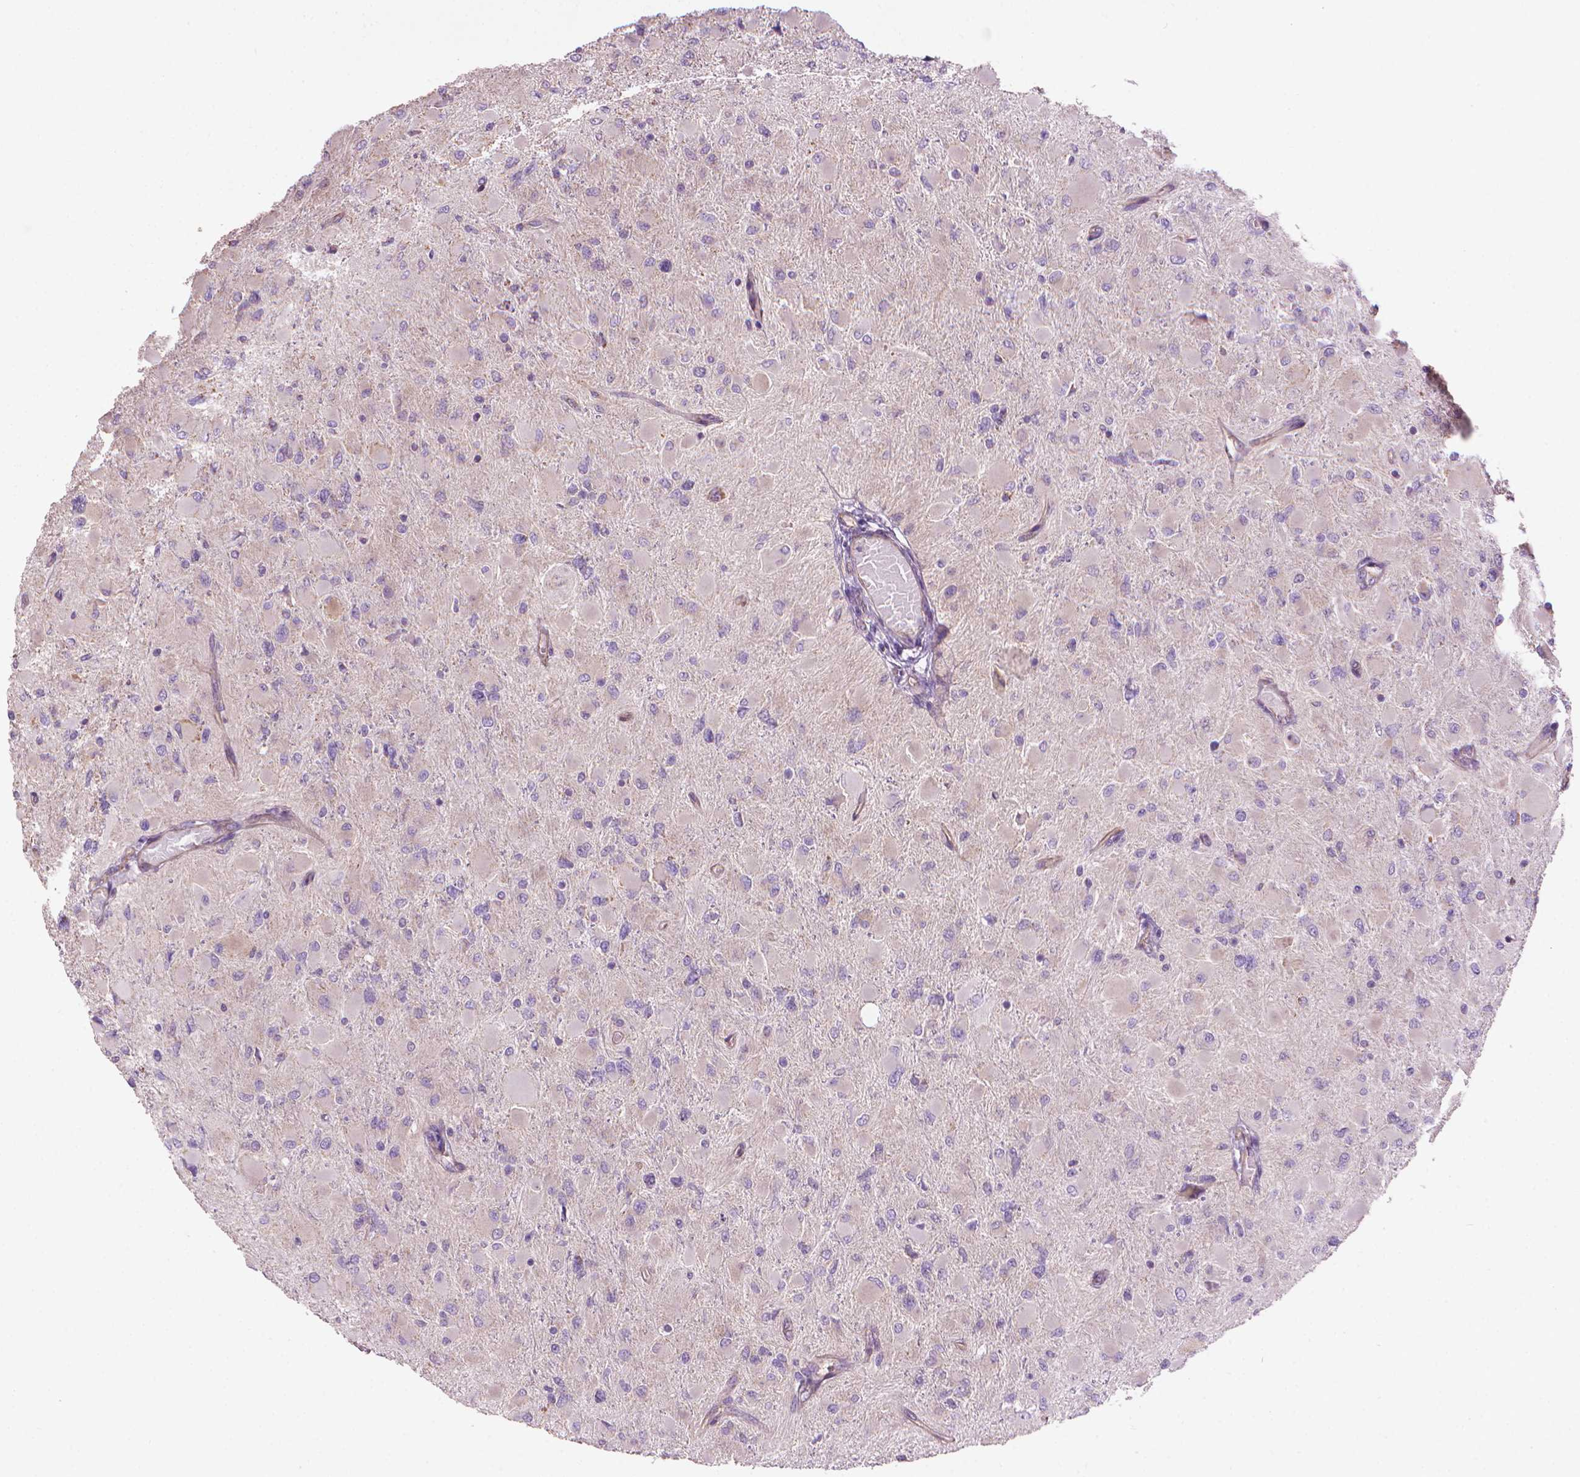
{"staining": {"intensity": "negative", "quantity": "none", "location": "none"}, "tissue": "glioma", "cell_type": "Tumor cells", "image_type": "cancer", "snomed": [{"axis": "morphology", "description": "Glioma, malignant, High grade"}, {"axis": "topography", "description": "Cerebral cortex"}], "caption": "An IHC micrograph of malignant glioma (high-grade) is shown. There is no staining in tumor cells of malignant glioma (high-grade).", "gene": "TTC29", "patient": {"sex": "female", "age": 36}}